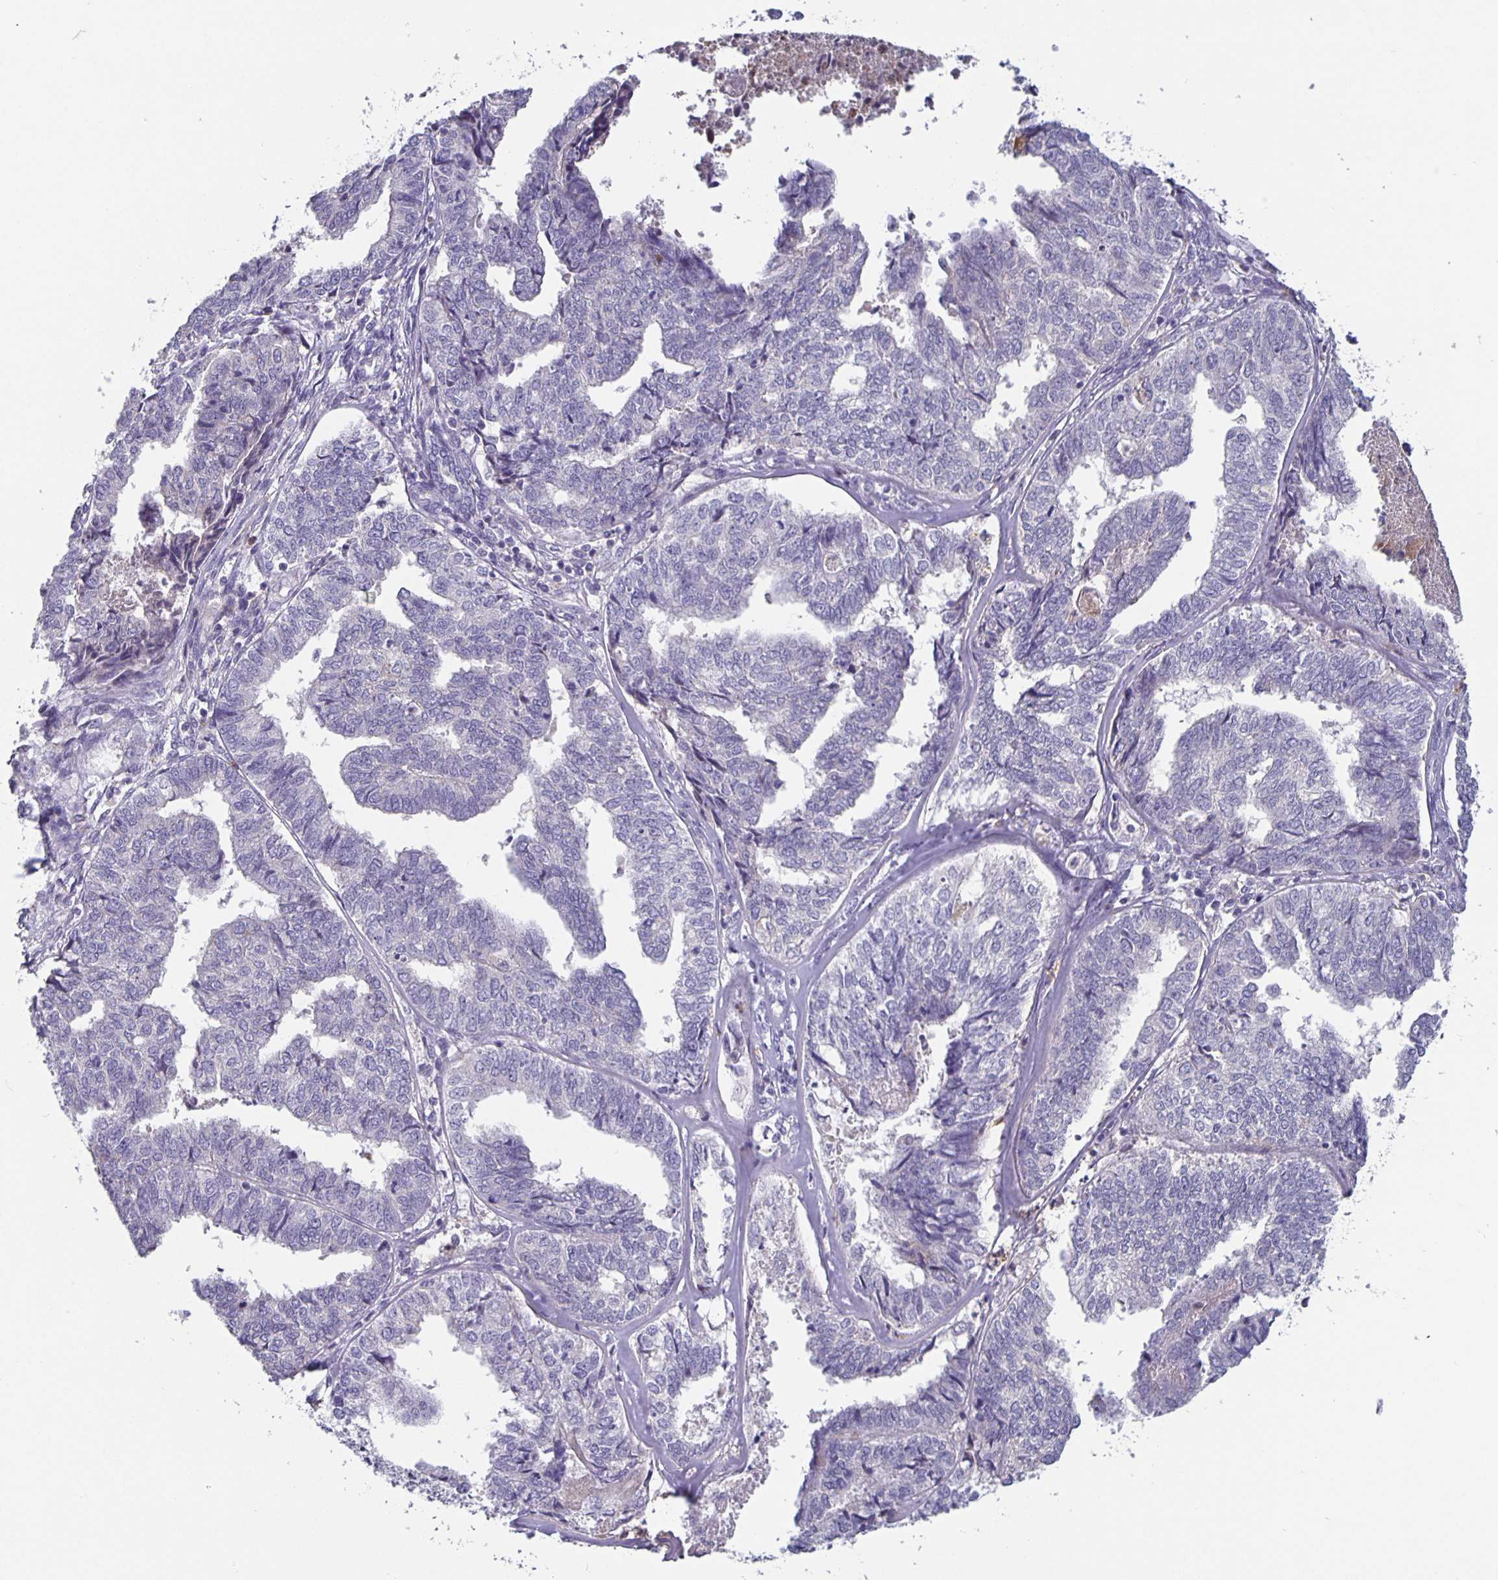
{"staining": {"intensity": "negative", "quantity": "none", "location": "none"}, "tissue": "endometrial cancer", "cell_type": "Tumor cells", "image_type": "cancer", "snomed": [{"axis": "morphology", "description": "Adenocarcinoma, NOS"}, {"axis": "topography", "description": "Endometrium"}], "caption": "The micrograph exhibits no staining of tumor cells in endometrial cancer.", "gene": "GDF15", "patient": {"sex": "female", "age": 73}}